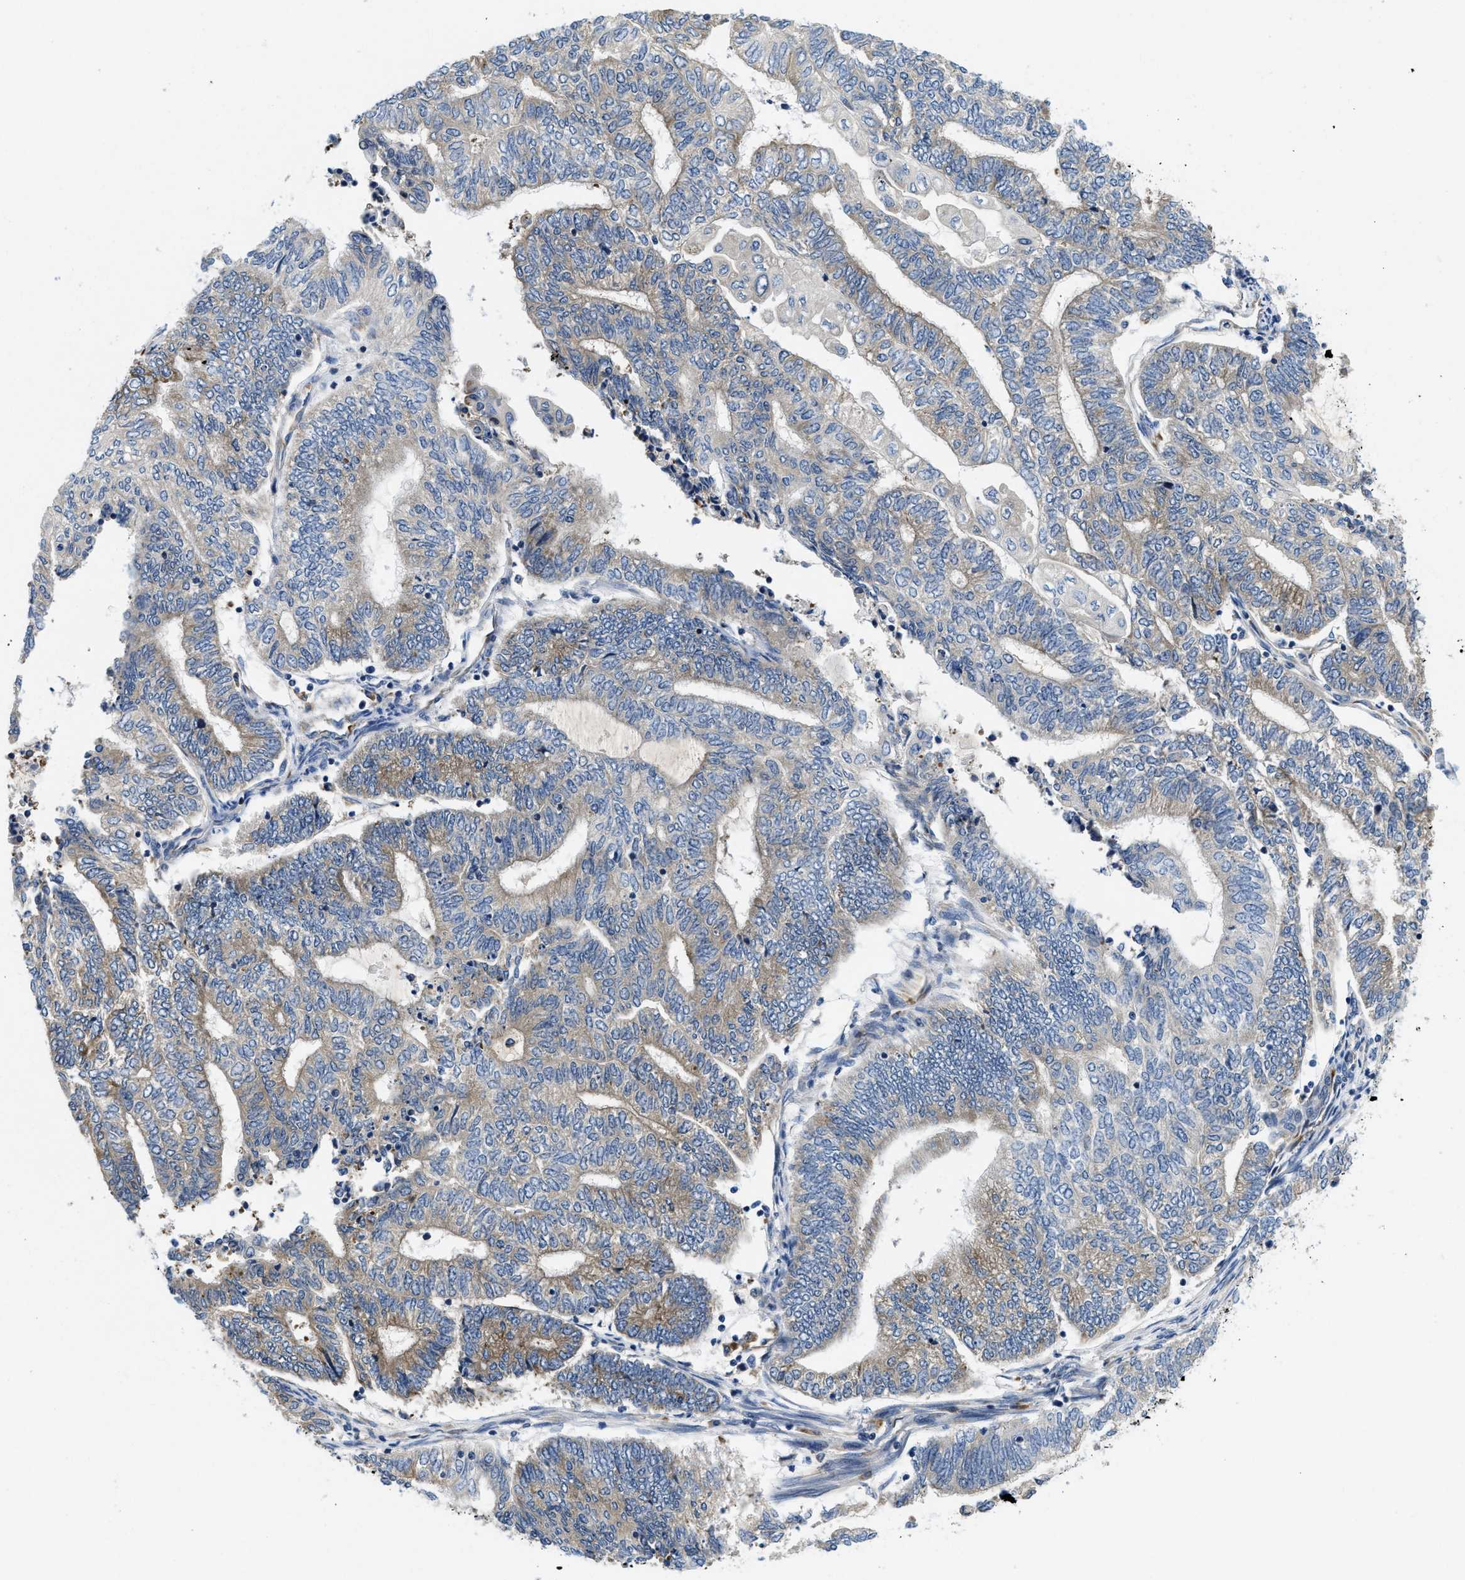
{"staining": {"intensity": "weak", "quantity": ">75%", "location": "cytoplasmic/membranous"}, "tissue": "endometrial cancer", "cell_type": "Tumor cells", "image_type": "cancer", "snomed": [{"axis": "morphology", "description": "Adenocarcinoma, NOS"}, {"axis": "topography", "description": "Uterus"}, {"axis": "topography", "description": "Endometrium"}], "caption": "Tumor cells exhibit weak cytoplasmic/membranous staining in about >75% of cells in adenocarcinoma (endometrial).", "gene": "IKBKE", "patient": {"sex": "female", "age": 70}}